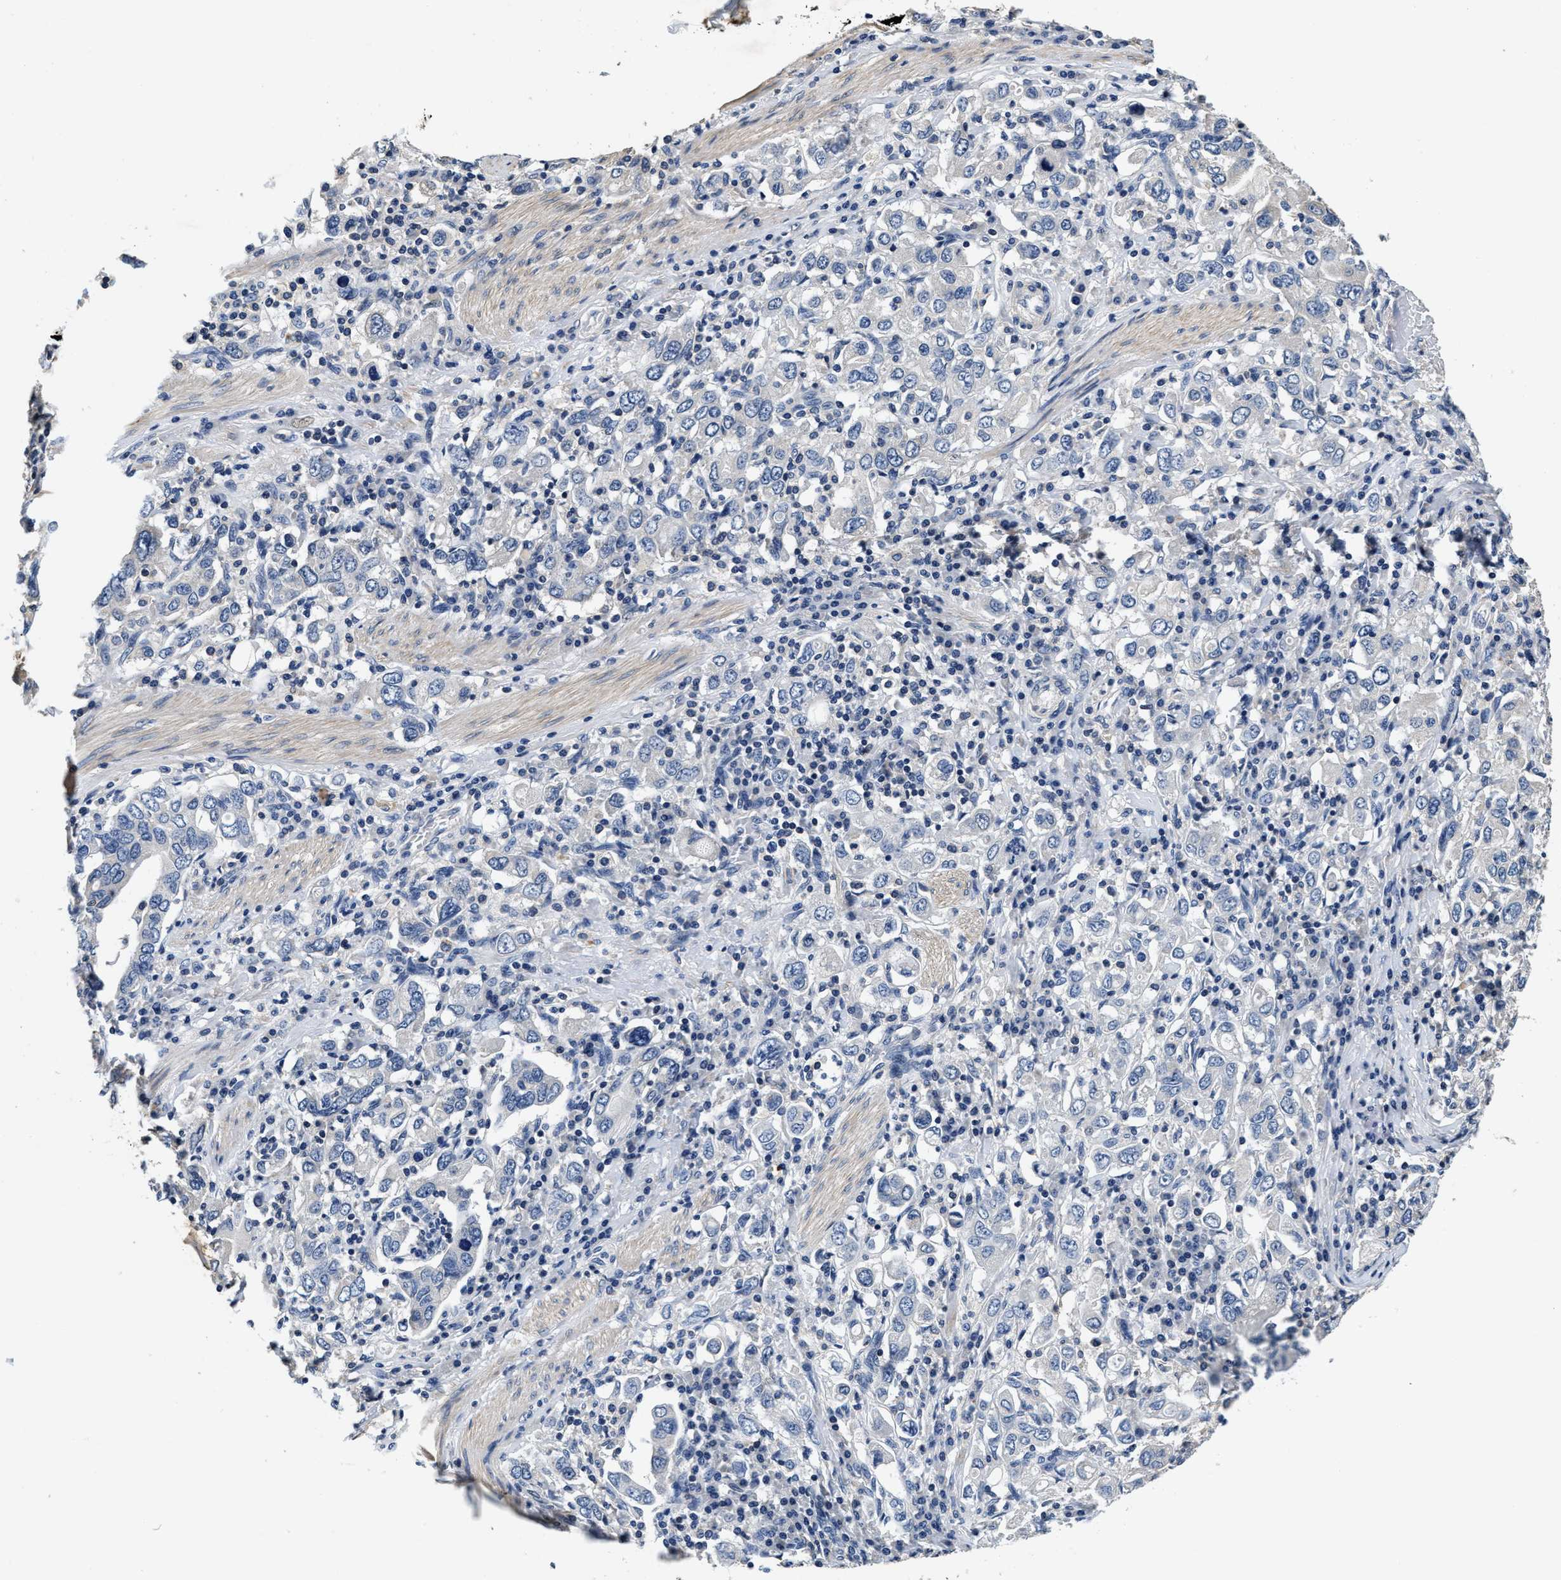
{"staining": {"intensity": "negative", "quantity": "none", "location": "none"}, "tissue": "stomach cancer", "cell_type": "Tumor cells", "image_type": "cancer", "snomed": [{"axis": "morphology", "description": "Adenocarcinoma, NOS"}, {"axis": "topography", "description": "Stomach, upper"}], "caption": "Immunohistochemistry (IHC) of human stomach cancer exhibits no staining in tumor cells. The staining is performed using DAB brown chromogen with nuclei counter-stained in using hematoxylin.", "gene": "ANKIB1", "patient": {"sex": "male", "age": 62}}